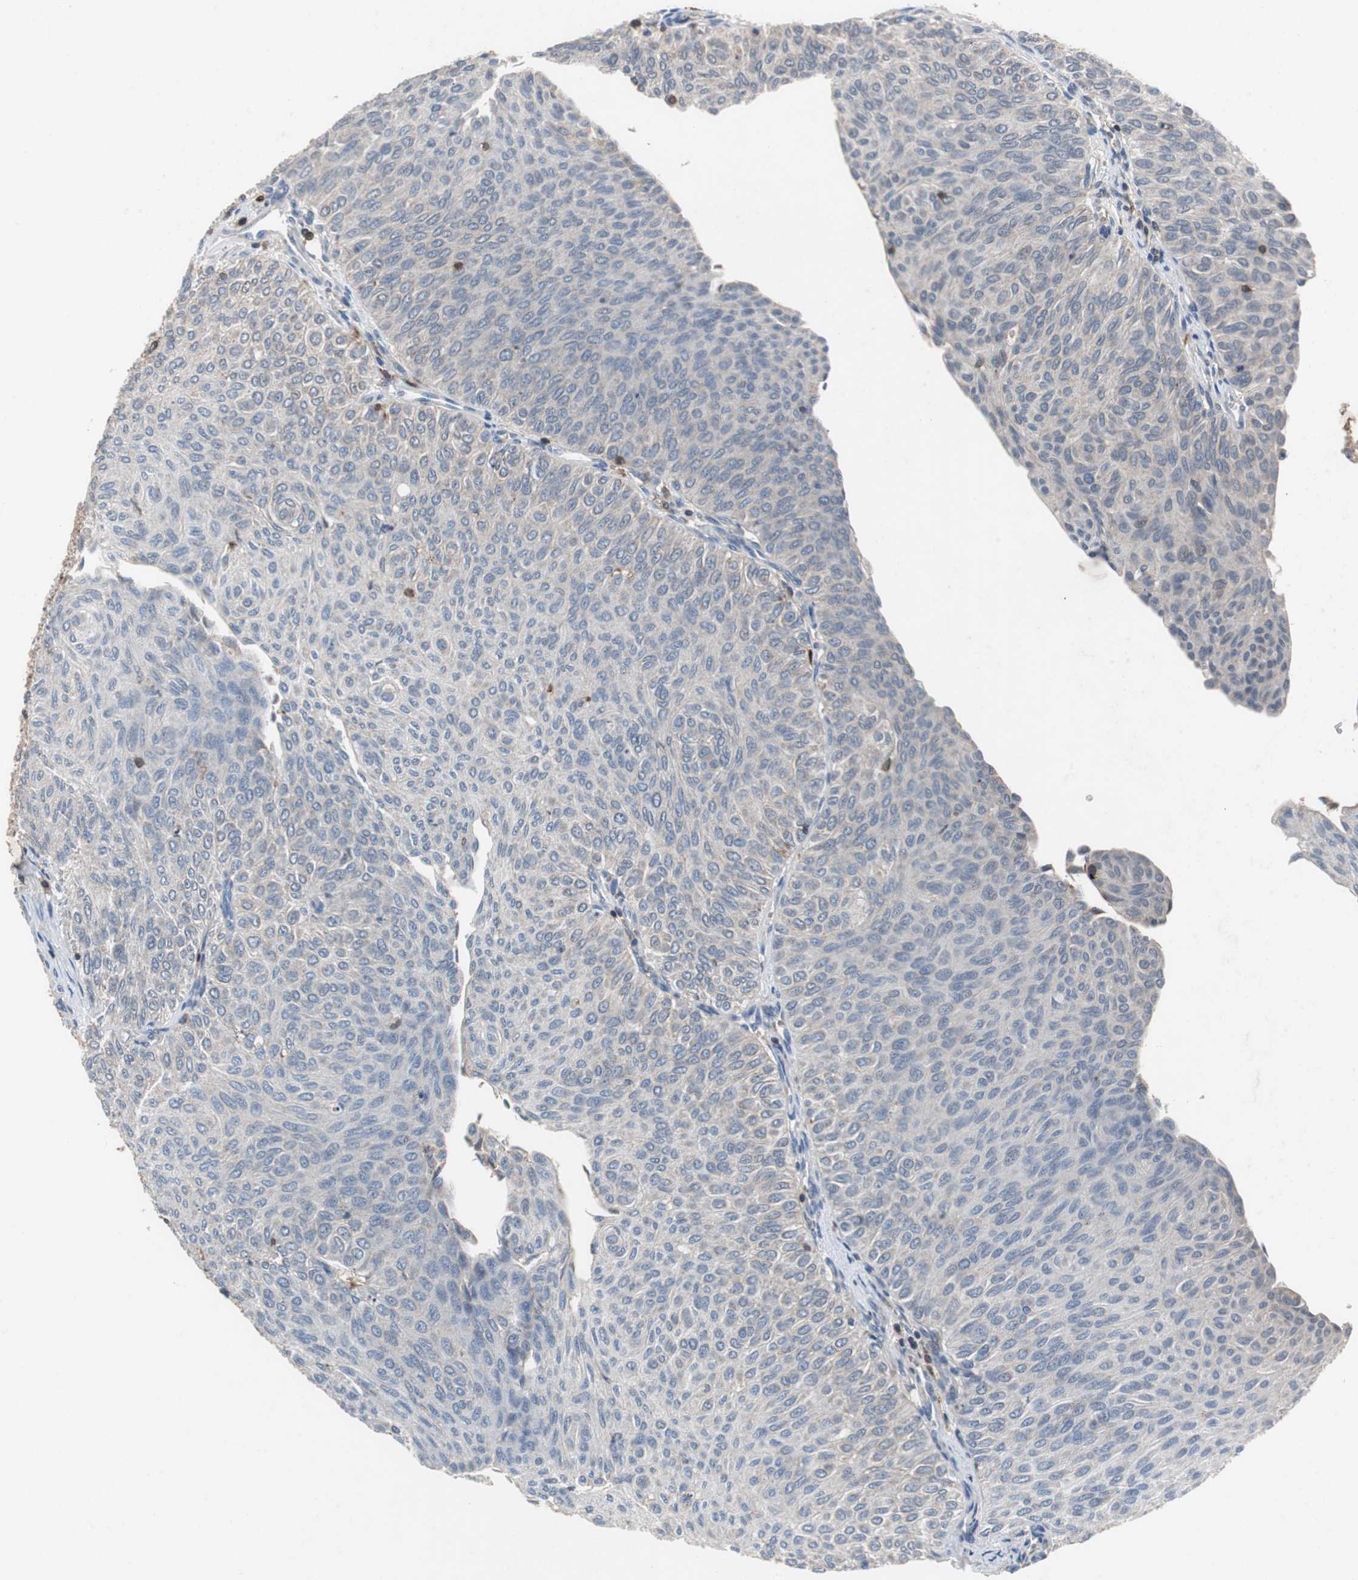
{"staining": {"intensity": "weak", "quantity": "25%-75%", "location": "cytoplasmic/membranous"}, "tissue": "urothelial cancer", "cell_type": "Tumor cells", "image_type": "cancer", "snomed": [{"axis": "morphology", "description": "Urothelial carcinoma, Low grade"}, {"axis": "topography", "description": "Urinary bladder"}], "caption": "Low-grade urothelial carcinoma tissue displays weak cytoplasmic/membranous staining in approximately 25%-75% of tumor cells (brown staining indicates protein expression, while blue staining denotes nuclei).", "gene": "CALB2", "patient": {"sex": "male", "age": 78}}